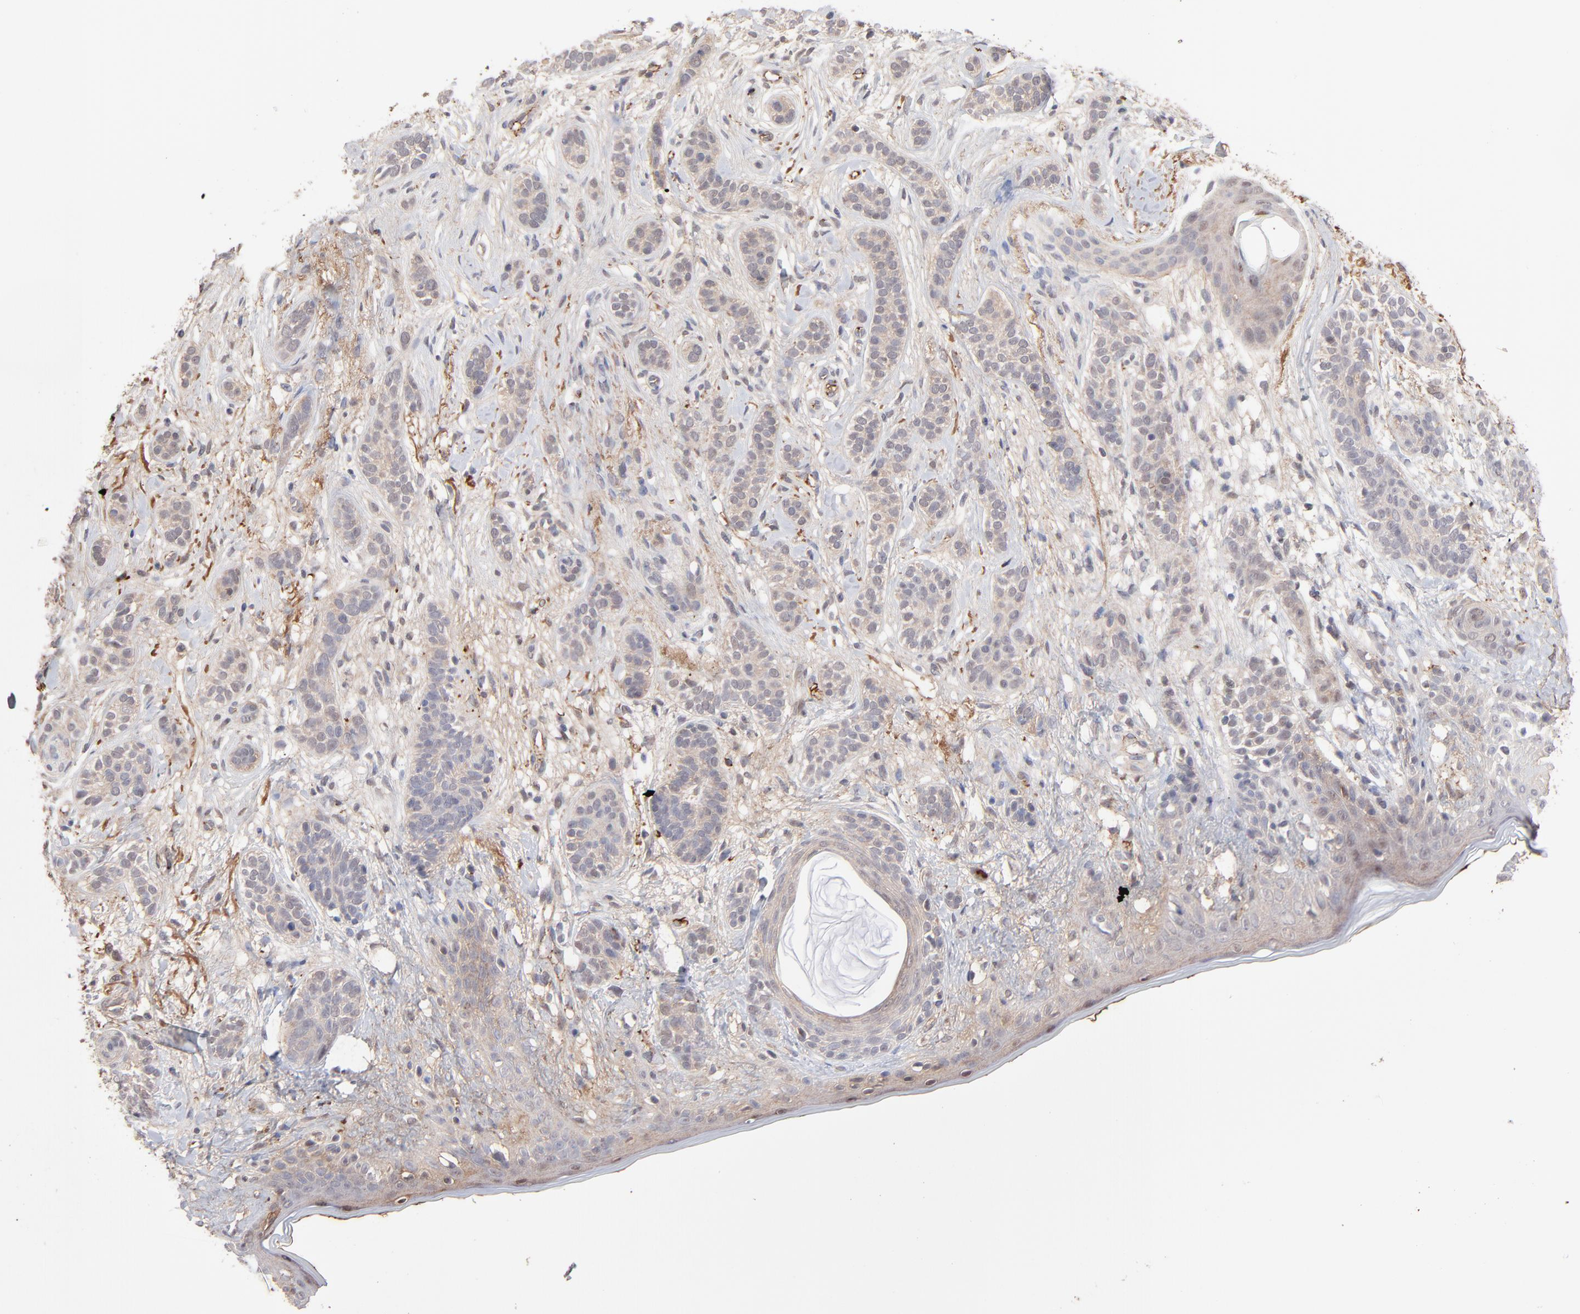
{"staining": {"intensity": "weak", "quantity": "<25%", "location": "cytoplasmic/membranous,nuclear"}, "tissue": "skin cancer", "cell_type": "Tumor cells", "image_type": "cancer", "snomed": [{"axis": "morphology", "description": "Normal tissue, NOS"}, {"axis": "morphology", "description": "Basal cell carcinoma"}, {"axis": "topography", "description": "Skin"}], "caption": "Immunohistochemistry (IHC) photomicrograph of basal cell carcinoma (skin) stained for a protein (brown), which reveals no expression in tumor cells.", "gene": "PSMD14", "patient": {"sex": "male", "age": 63}}